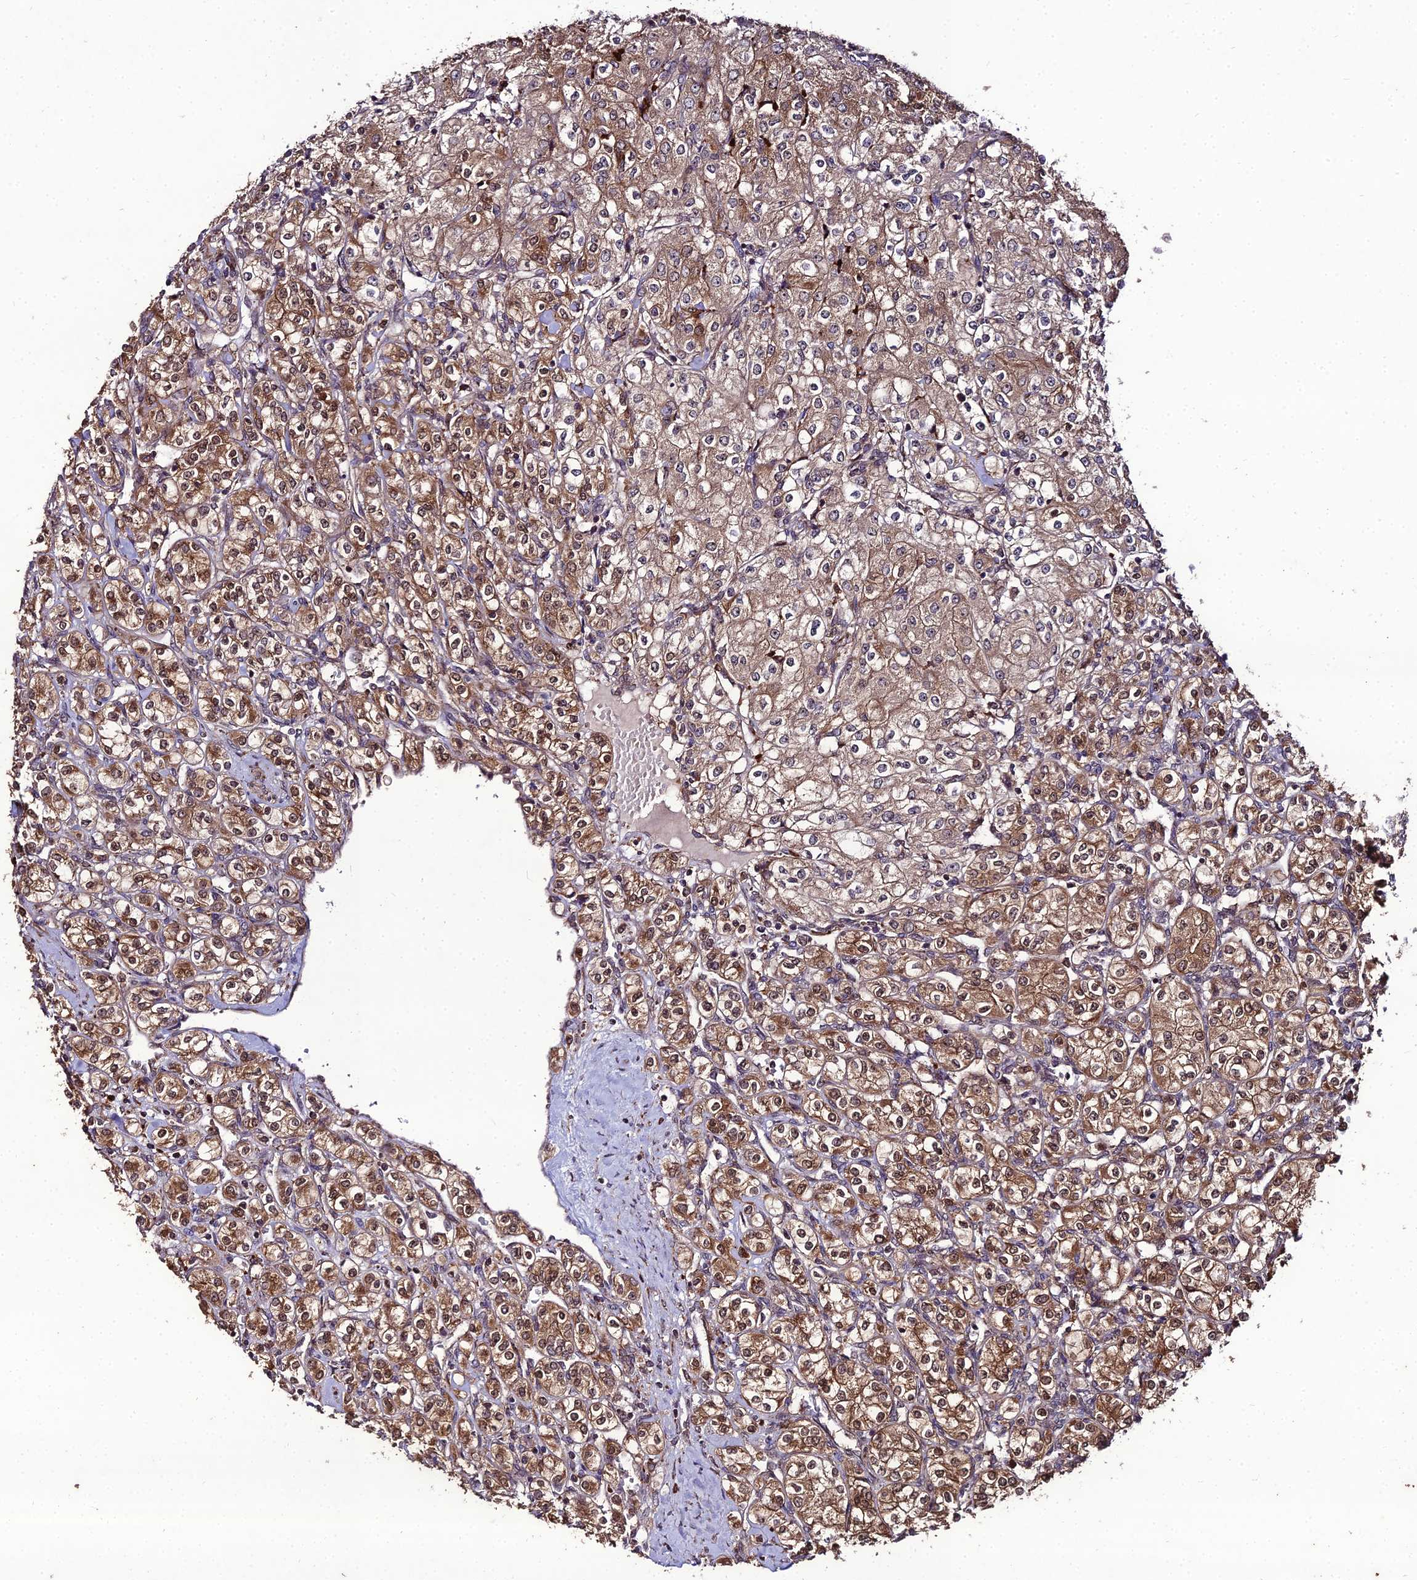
{"staining": {"intensity": "moderate", "quantity": ">75%", "location": "cytoplasmic/membranous,nuclear"}, "tissue": "renal cancer", "cell_type": "Tumor cells", "image_type": "cancer", "snomed": [{"axis": "morphology", "description": "Adenocarcinoma, NOS"}, {"axis": "topography", "description": "Kidney"}], "caption": "A histopathology image of human renal cancer stained for a protein reveals moderate cytoplasmic/membranous and nuclear brown staining in tumor cells.", "gene": "ZNF766", "patient": {"sex": "male", "age": 77}}